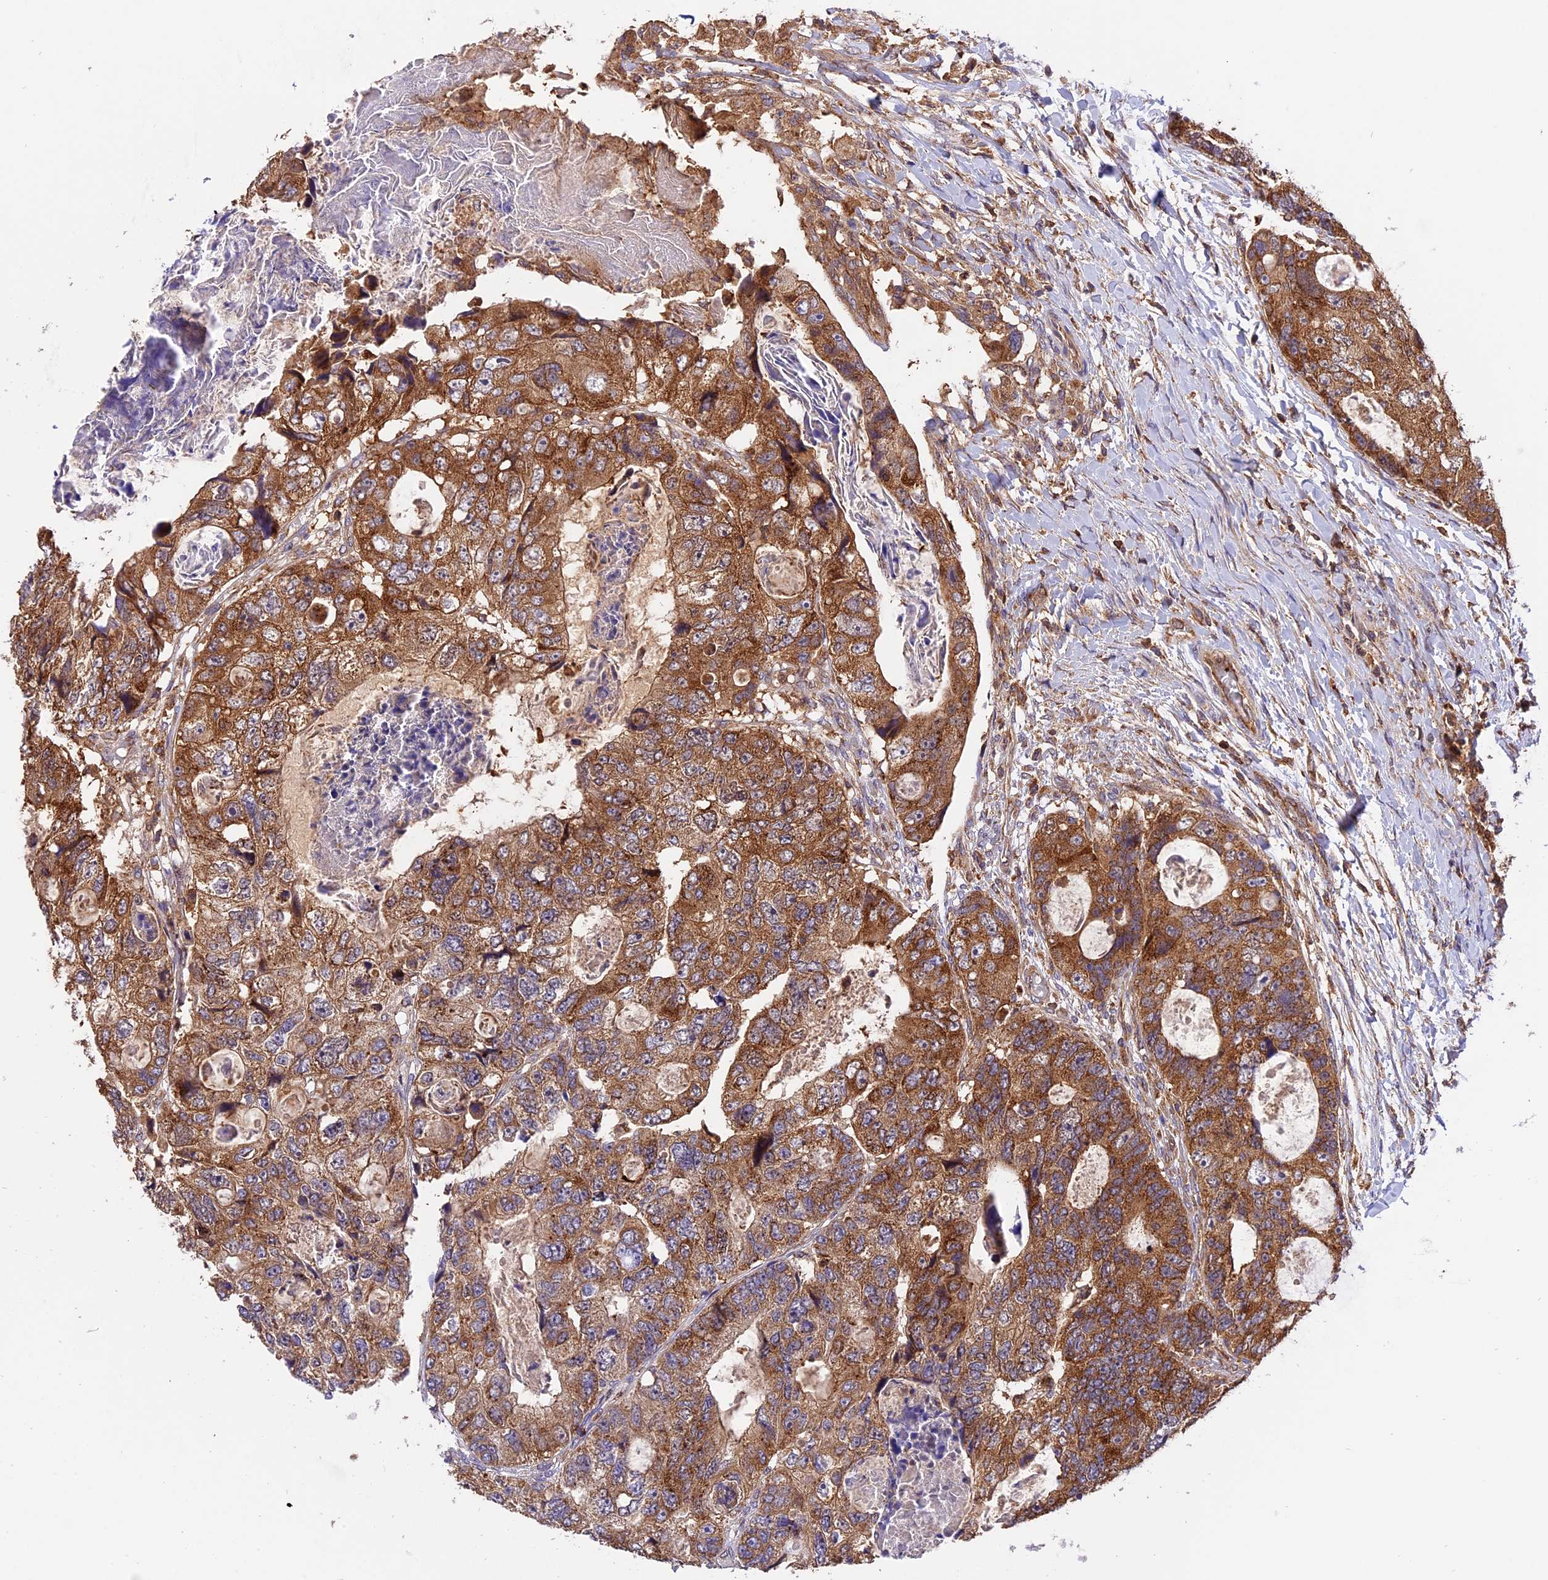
{"staining": {"intensity": "strong", "quantity": ">75%", "location": "cytoplasmic/membranous"}, "tissue": "colorectal cancer", "cell_type": "Tumor cells", "image_type": "cancer", "snomed": [{"axis": "morphology", "description": "Adenocarcinoma, NOS"}, {"axis": "topography", "description": "Rectum"}], "caption": "Colorectal cancer stained for a protein exhibits strong cytoplasmic/membranous positivity in tumor cells.", "gene": "PEX3", "patient": {"sex": "male", "age": 59}}